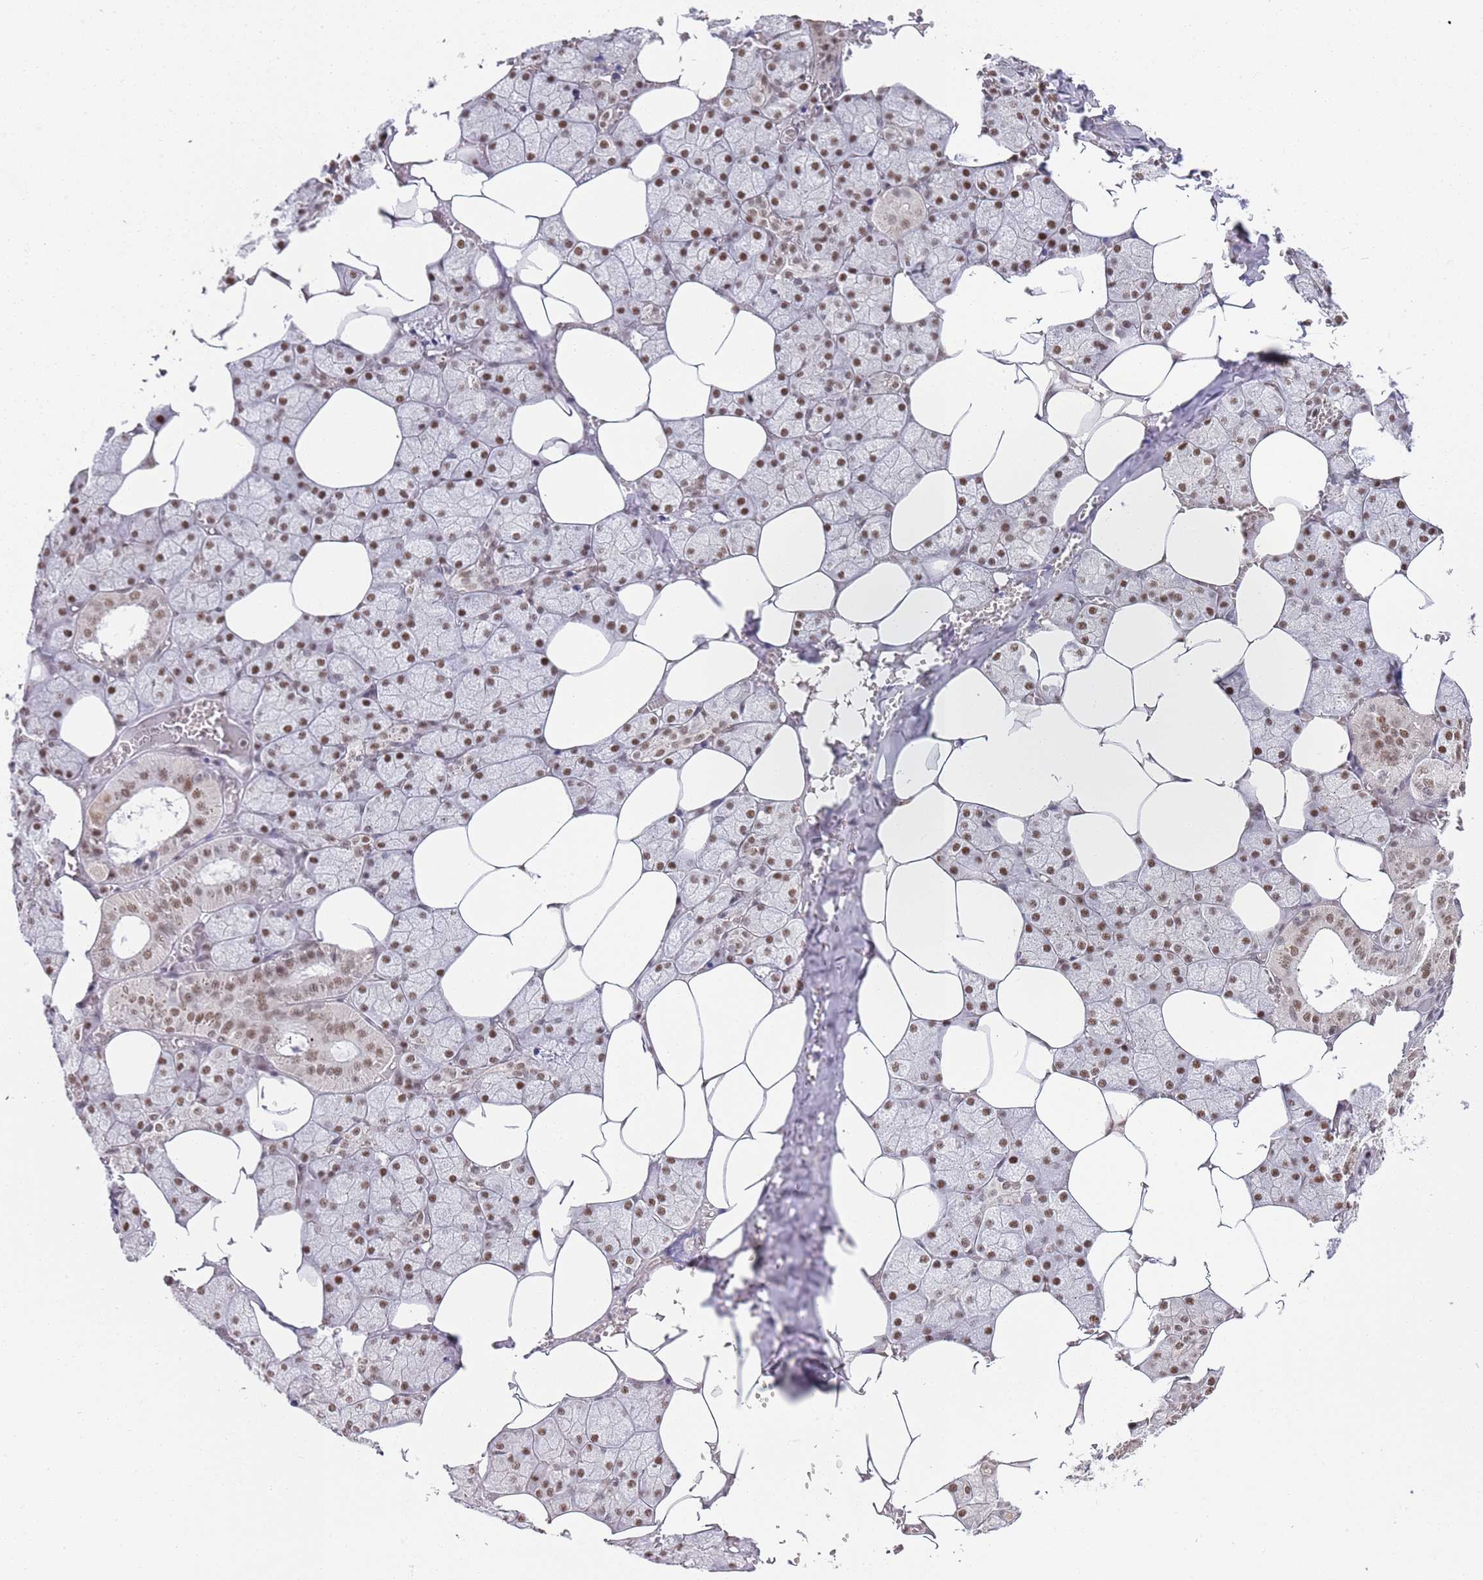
{"staining": {"intensity": "moderate", "quantity": ">75%", "location": "nuclear"}, "tissue": "salivary gland", "cell_type": "Glandular cells", "image_type": "normal", "snomed": [{"axis": "morphology", "description": "Normal tissue, NOS"}, {"axis": "topography", "description": "Salivary gland"}], "caption": "A high-resolution image shows IHC staining of unremarkable salivary gland, which exhibits moderate nuclear staining in about >75% of glandular cells.", "gene": "AKAP8L", "patient": {"sex": "male", "age": 62}}